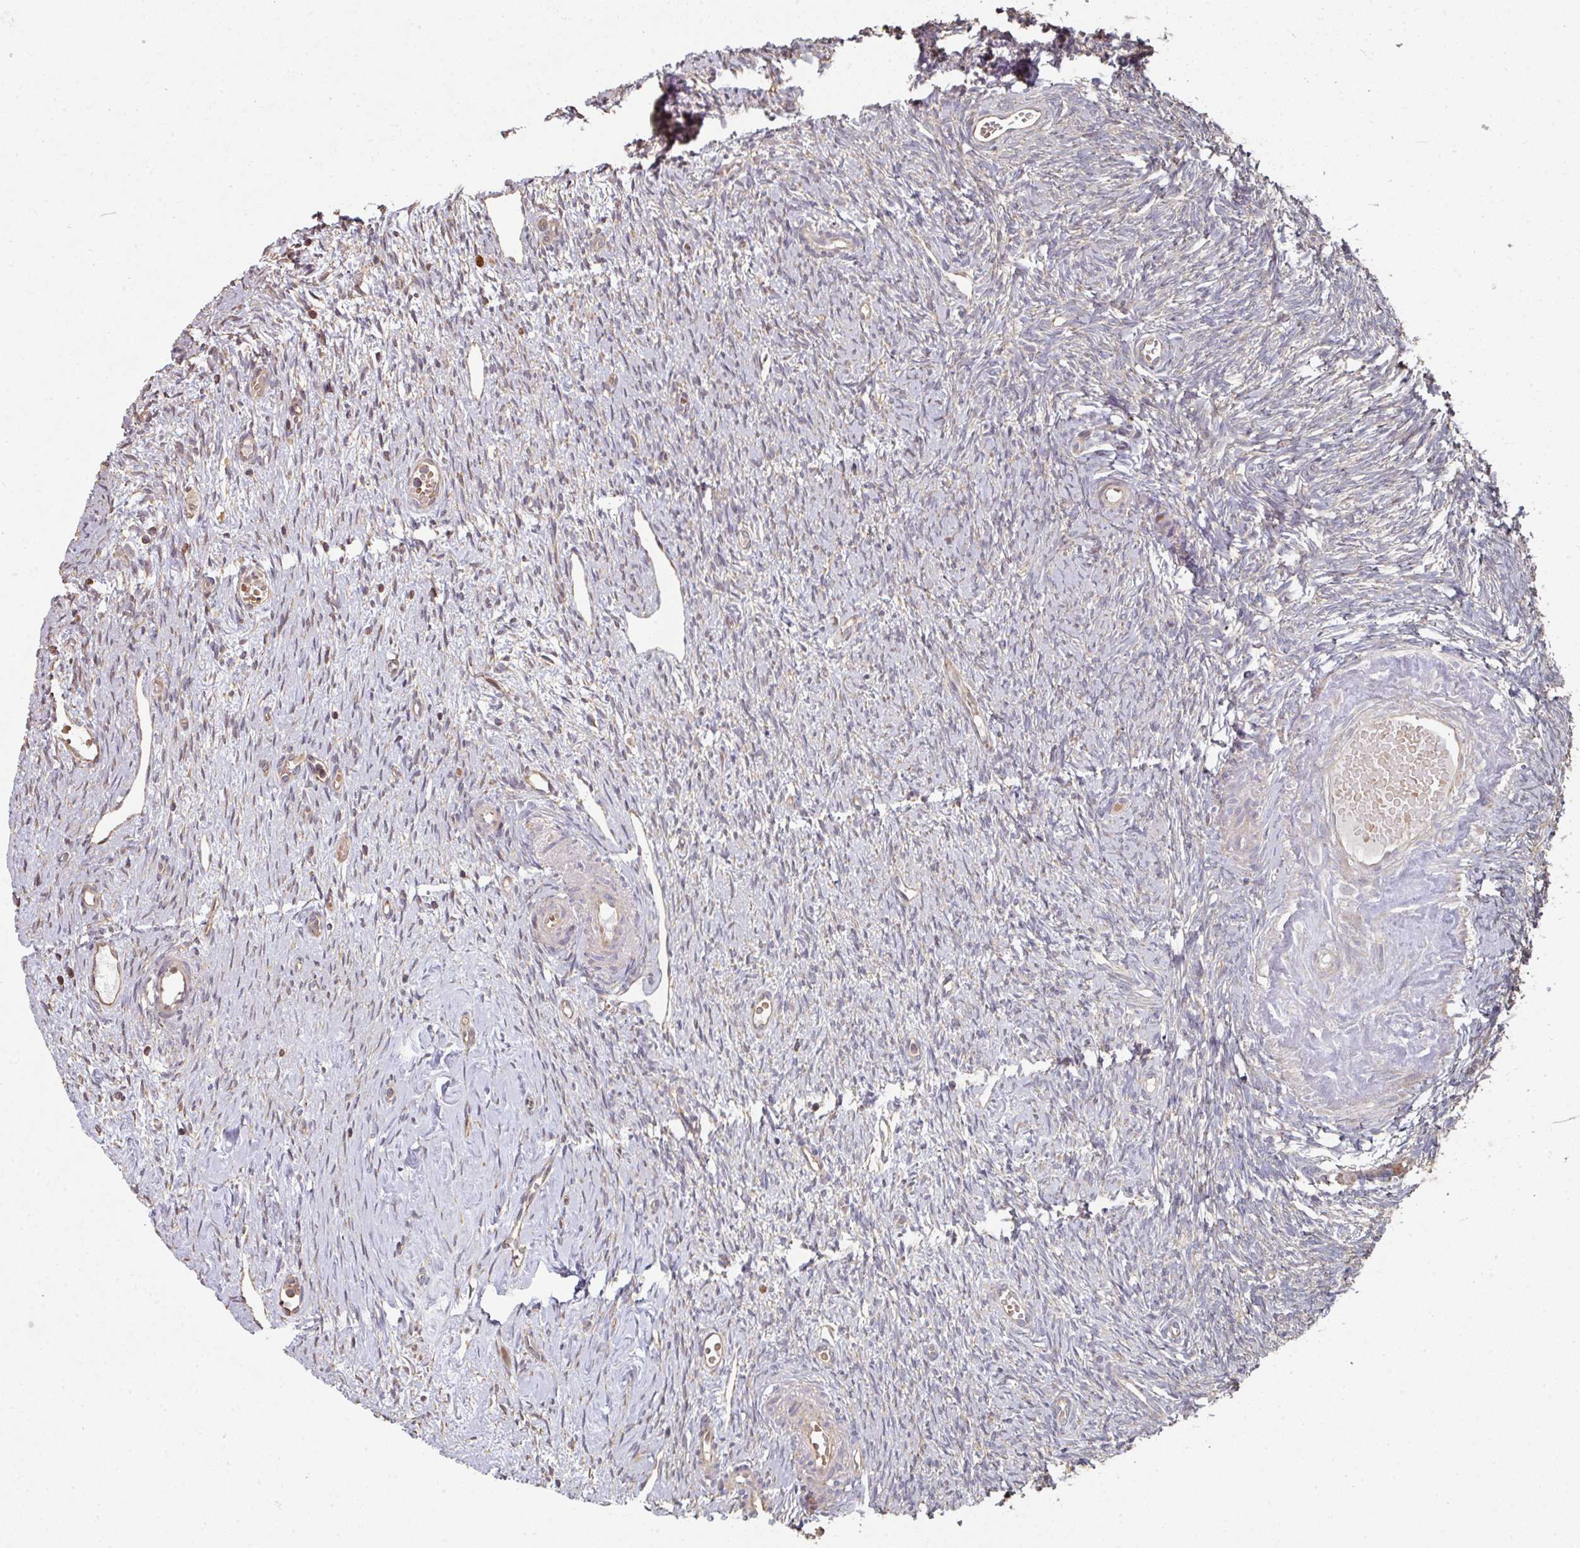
{"staining": {"intensity": "weak", "quantity": "<25%", "location": "cytoplasmic/membranous"}, "tissue": "ovary", "cell_type": "Follicle cells", "image_type": "normal", "snomed": [{"axis": "morphology", "description": "Normal tissue, NOS"}, {"axis": "topography", "description": "Ovary"}], "caption": "High power microscopy photomicrograph of an IHC micrograph of normal ovary, revealing no significant expression in follicle cells.", "gene": "CA7", "patient": {"sex": "female", "age": 51}}